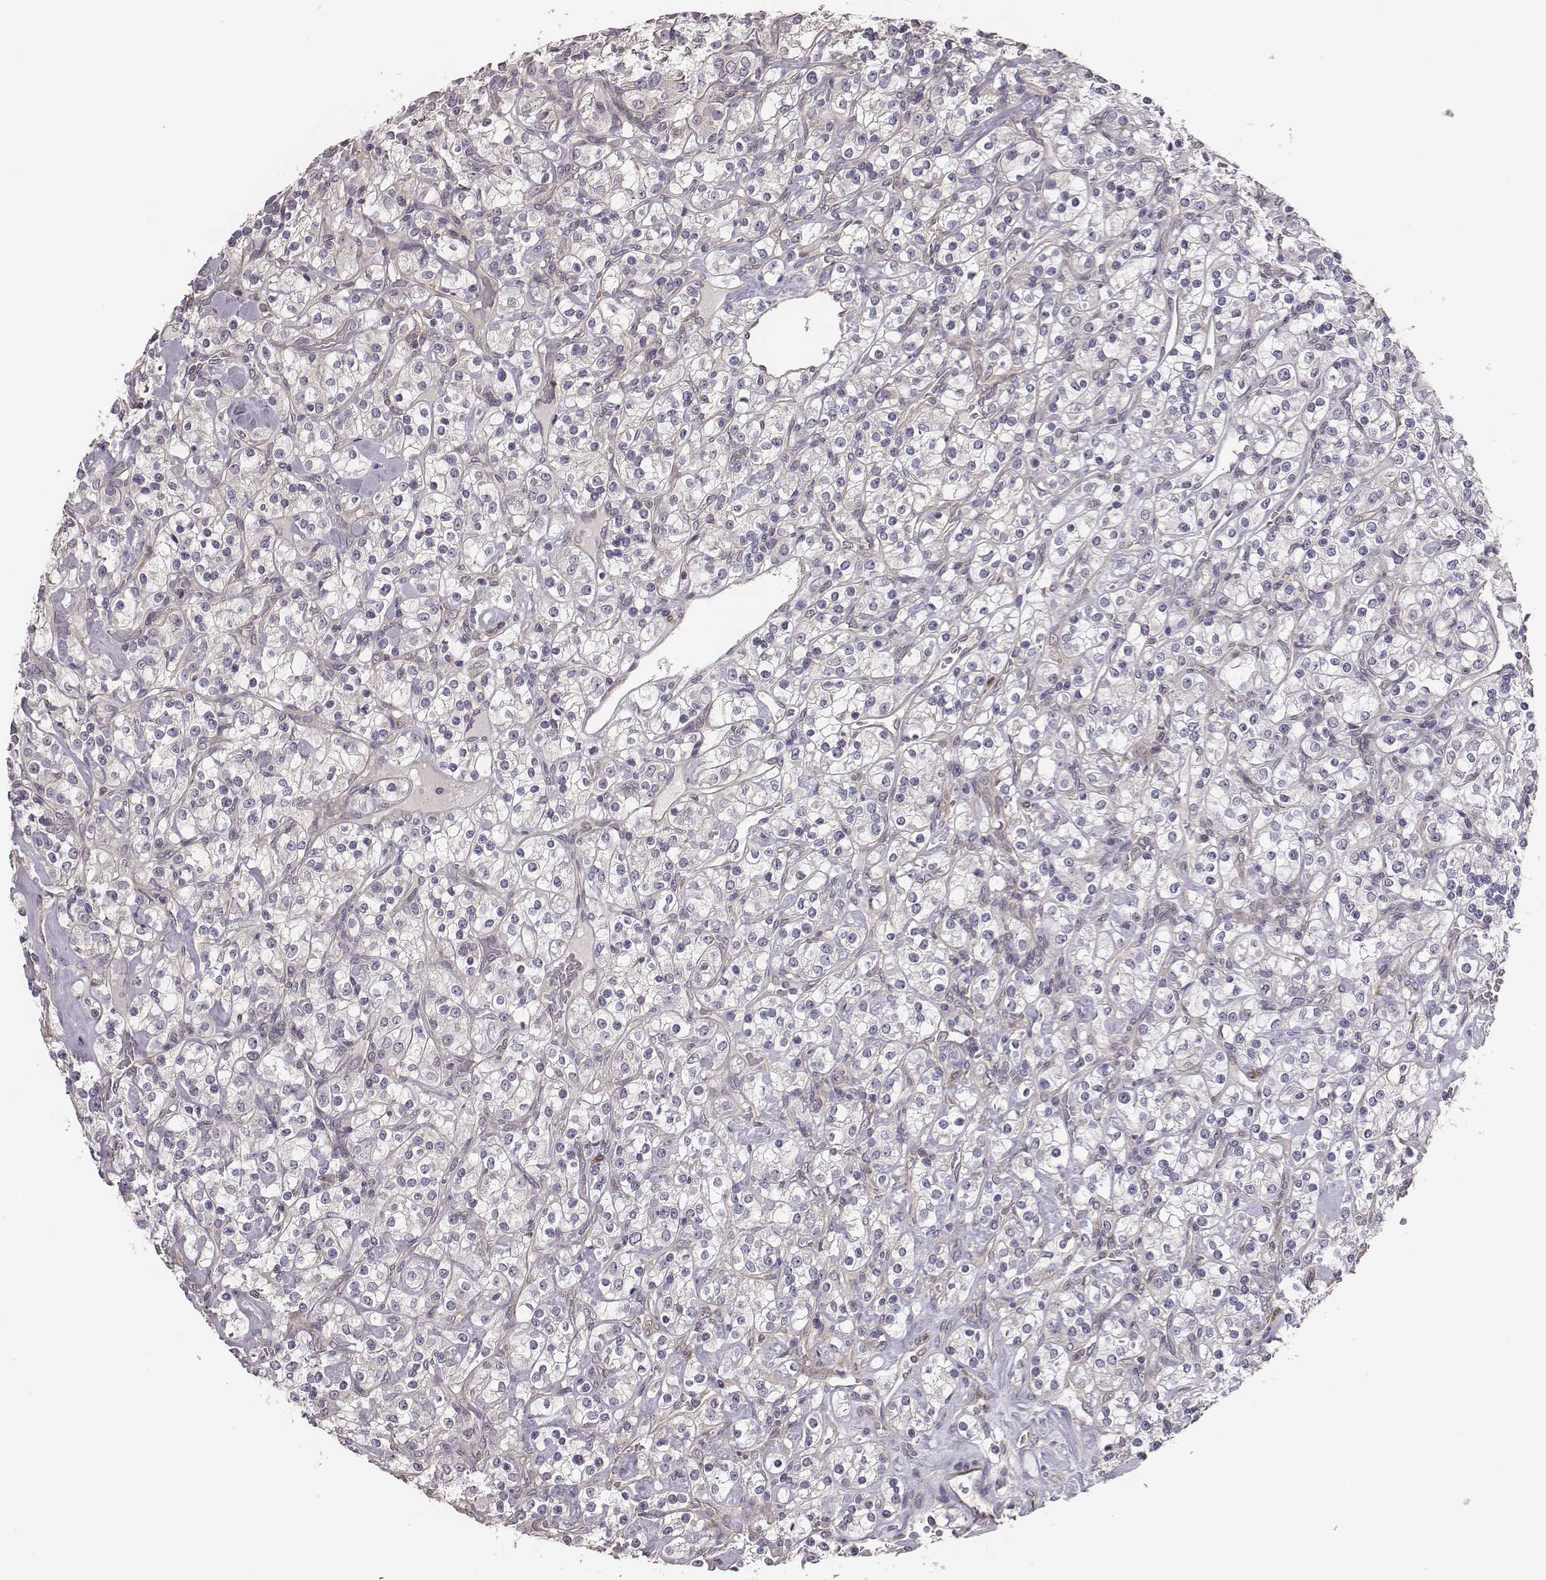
{"staining": {"intensity": "negative", "quantity": "none", "location": "none"}, "tissue": "renal cancer", "cell_type": "Tumor cells", "image_type": "cancer", "snomed": [{"axis": "morphology", "description": "Adenocarcinoma, NOS"}, {"axis": "topography", "description": "Kidney"}], "caption": "Immunohistochemical staining of renal cancer exhibits no significant staining in tumor cells.", "gene": "SCARF1", "patient": {"sex": "male", "age": 77}}